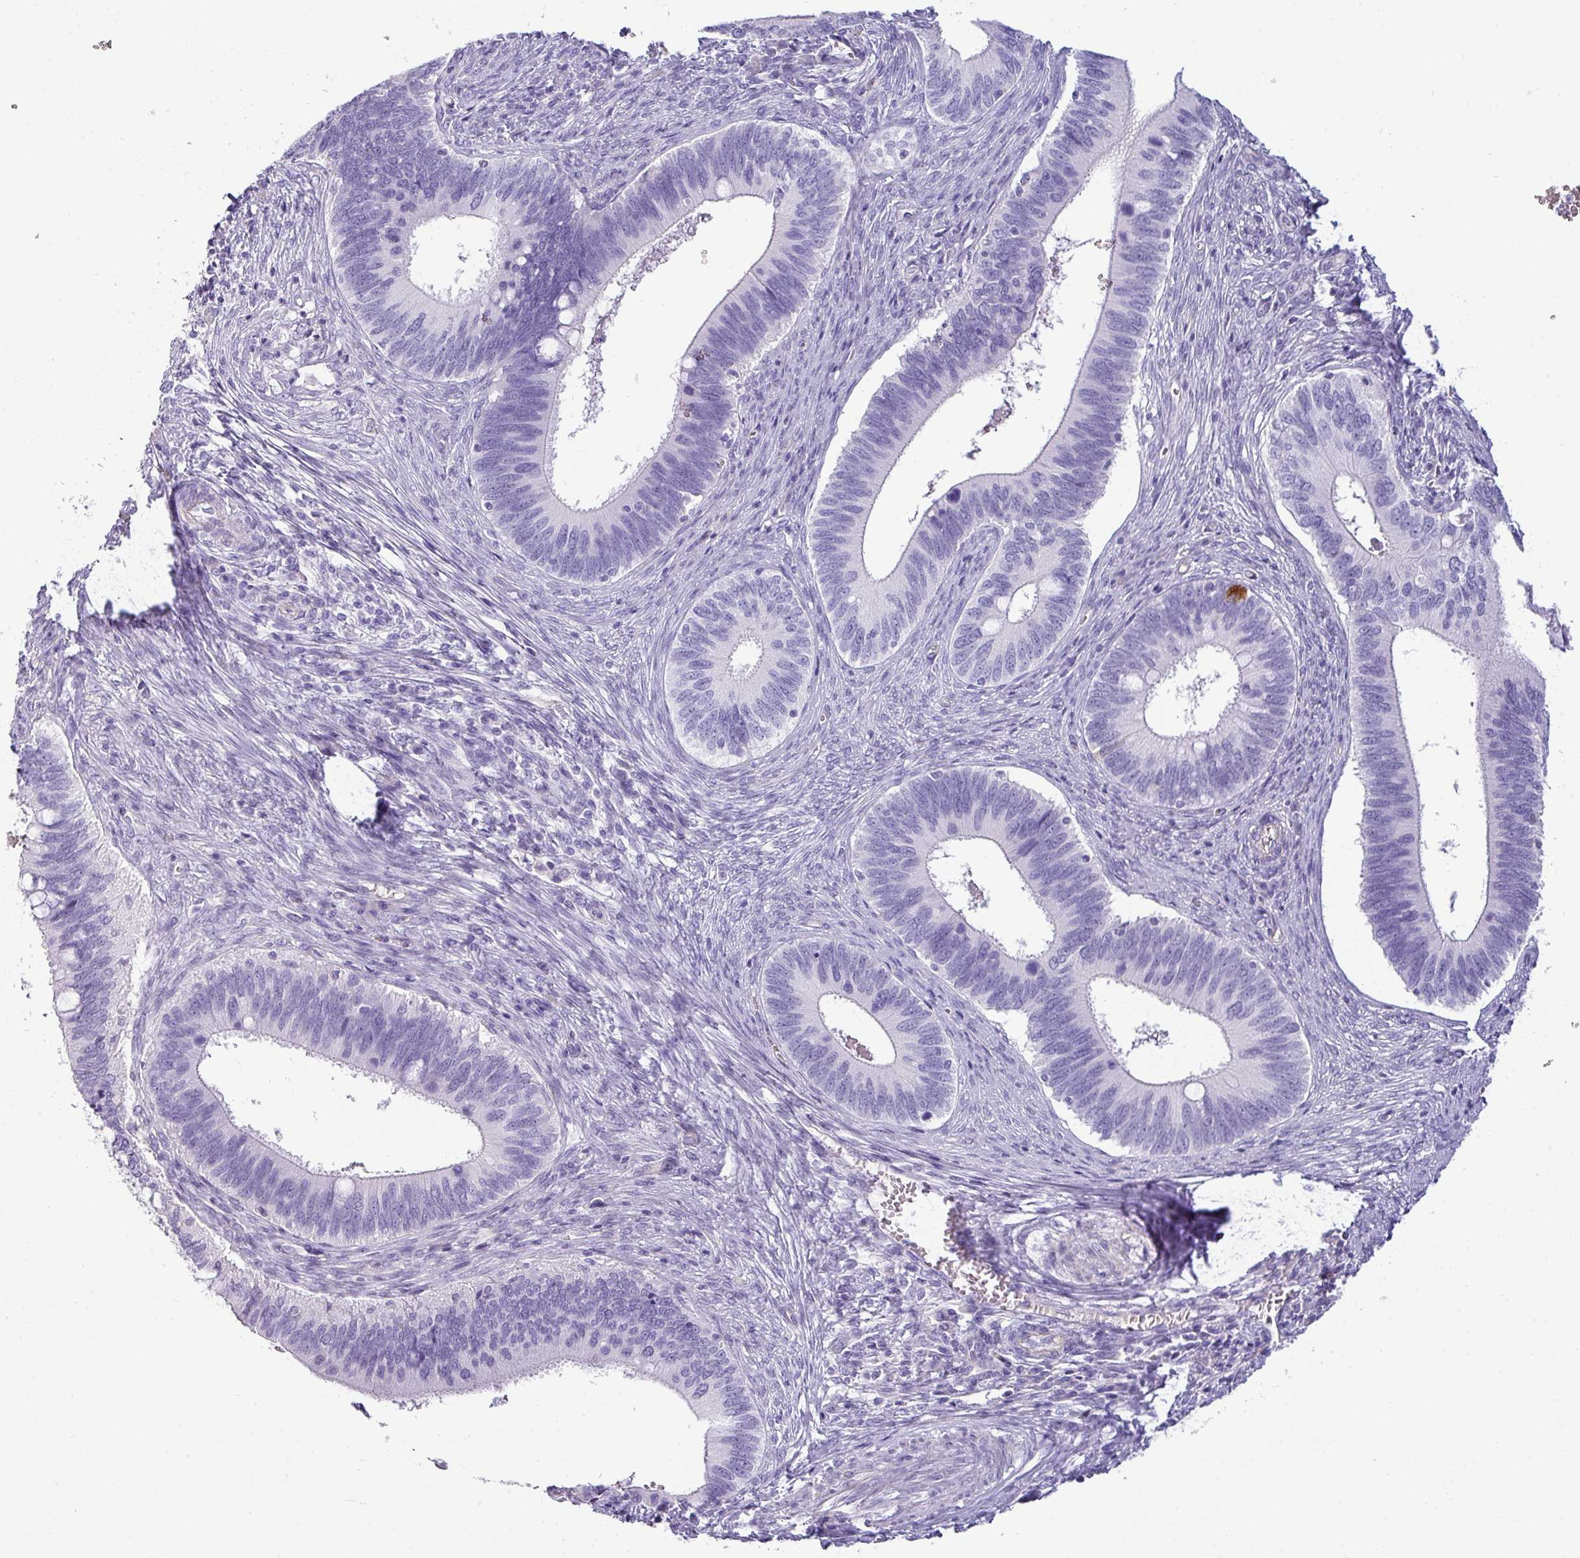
{"staining": {"intensity": "negative", "quantity": "none", "location": "none"}, "tissue": "cervical cancer", "cell_type": "Tumor cells", "image_type": "cancer", "snomed": [{"axis": "morphology", "description": "Adenocarcinoma, NOS"}, {"axis": "topography", "description": "Cervix"}], "caption": "Tumor cells show no significant positivity in cervical cancer.", "gene": "VCX2", "patient": {"sex": "female", "age": 42}}